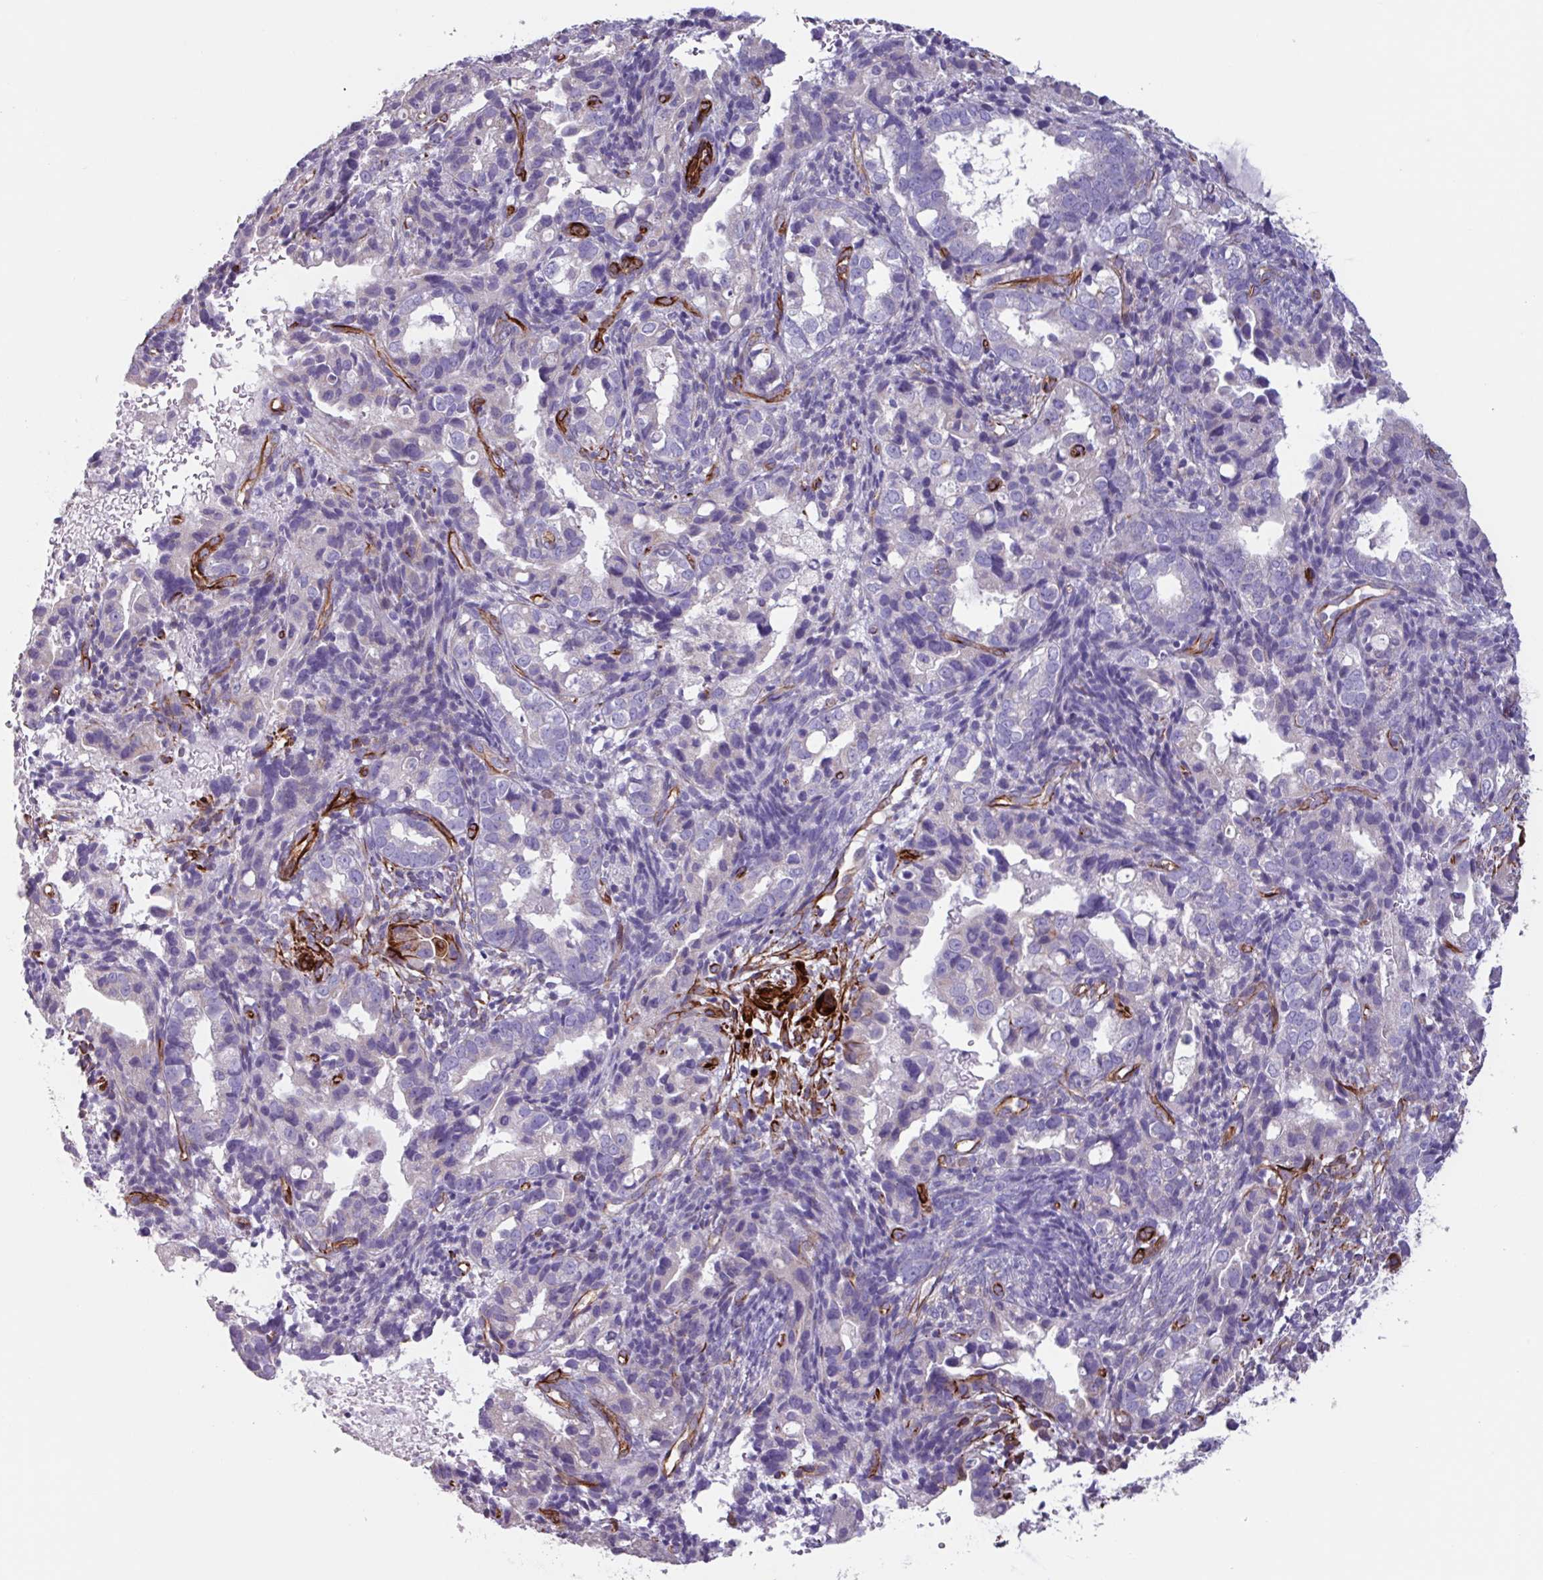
{"staining": {"intensity": "negative", "quantity": "none", "location": "none"}, "tissue": "endometrial cancer", "cell_type": "Tumor cells", "image_type": "cancer", "snomed": [{"axis": "morphology", "description": "Adenocarcinoma, NOS"}, {"axis": "topography", "description": "Endometrium"}], "caption": "Tumor cells are negative for brown protein staining in endometrial cancer. (Brightfield microscopy of DAB immunohistochemistry at high magnification).", "gene": "BTD", "patient": {"sex": "female", "age": 57}}